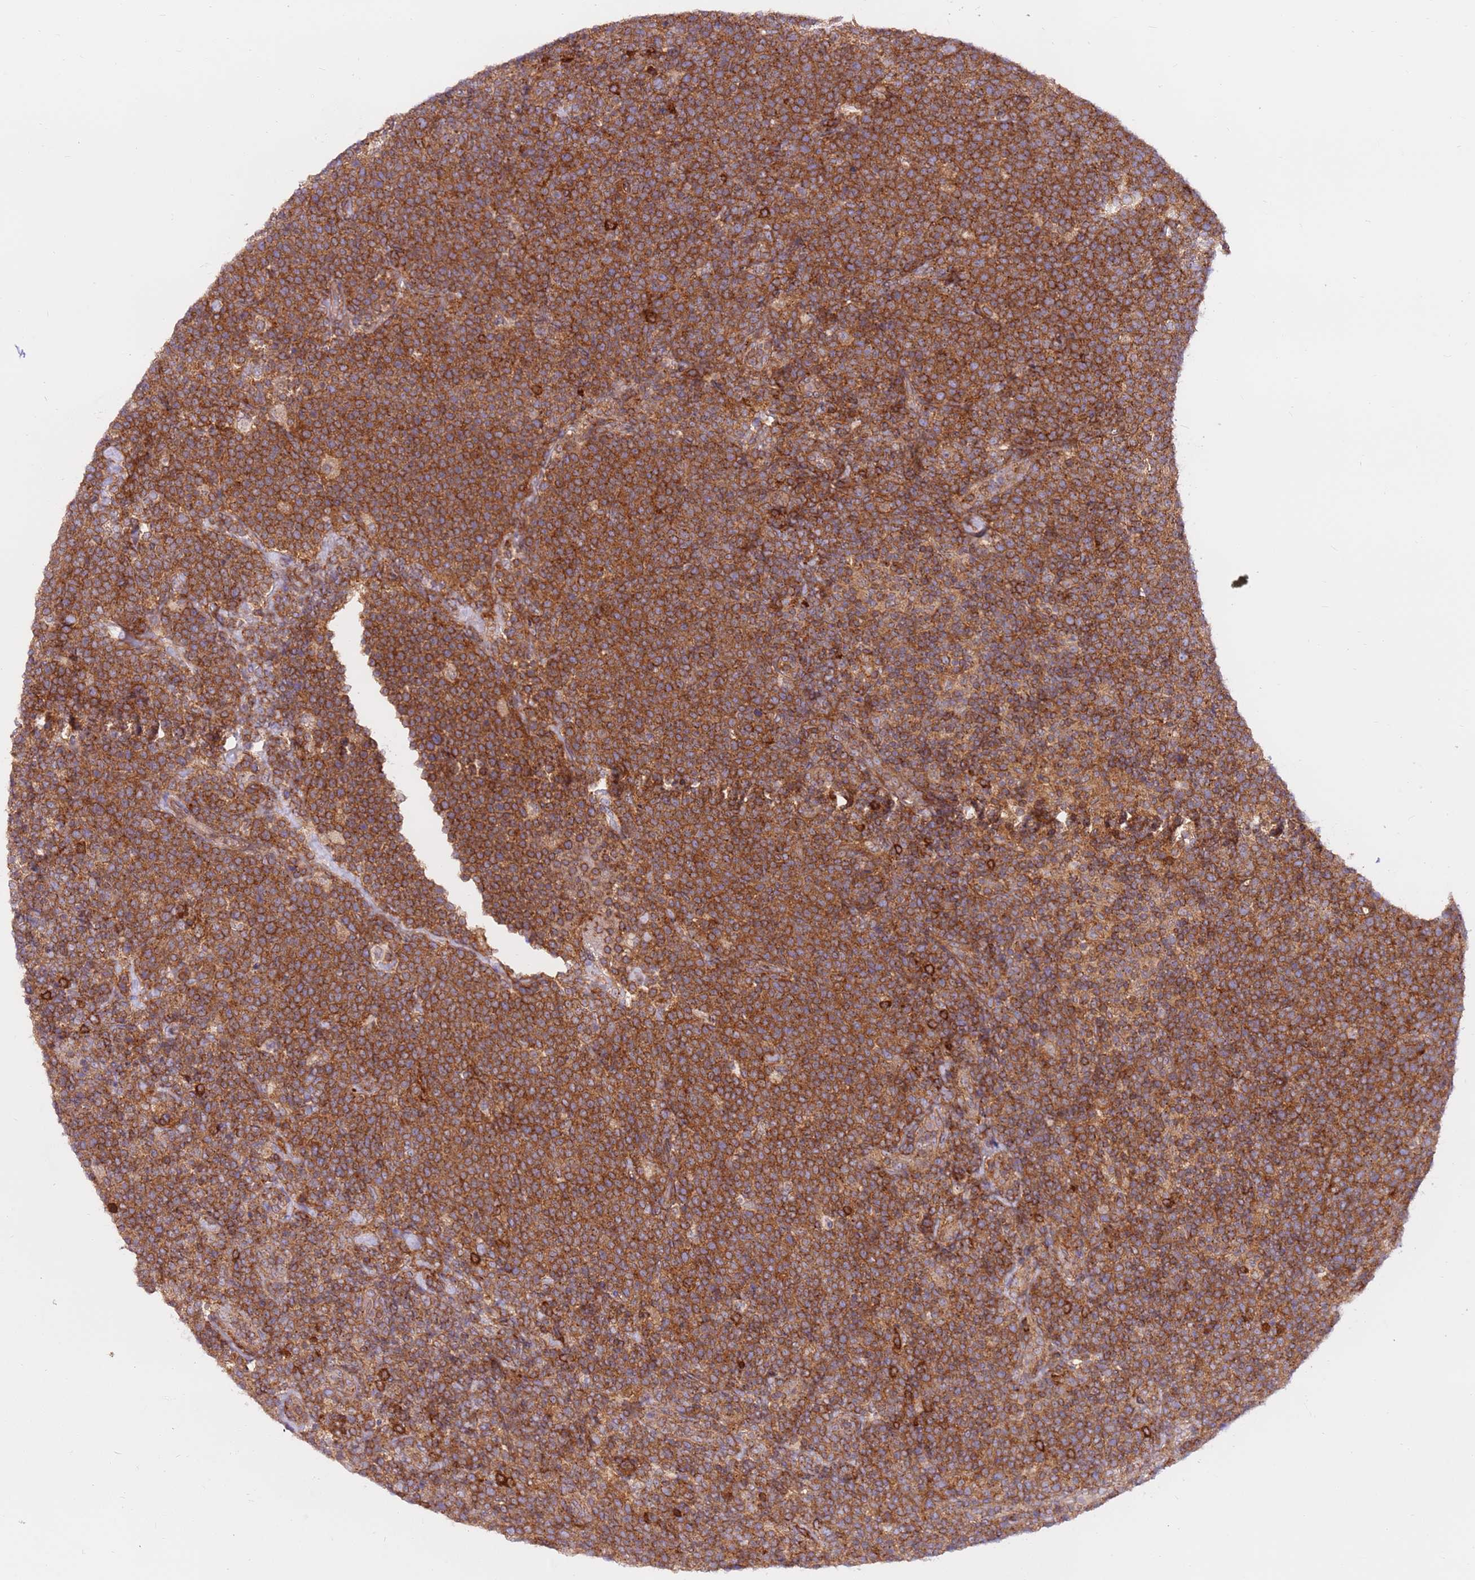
{"staining": {"intensity": "strong", "quantity": ">75%", "location": "cytoplasmic/membranous"}, "tissue": "lymphoma", "cell_type": "Tumor cells", "image_type": "cancer", "snomed": [{"axis": "morphology", "description": "Malignant lymphoma, non-Hodgkin's type, High grade"}, {"axis": "topography", "description": "Lymph node"}], "caption": "High-power microscopy captured an immunohistochemistry (IHC) micrograph of malignant lymphoma, non-Hodgkin's type (high-grade), revealing strong cytoplasmic/membranous positivity in approximately >75% of tumor cells.", "gene": "DDX19B", "patient": {"sex": "male", "age": 61}}